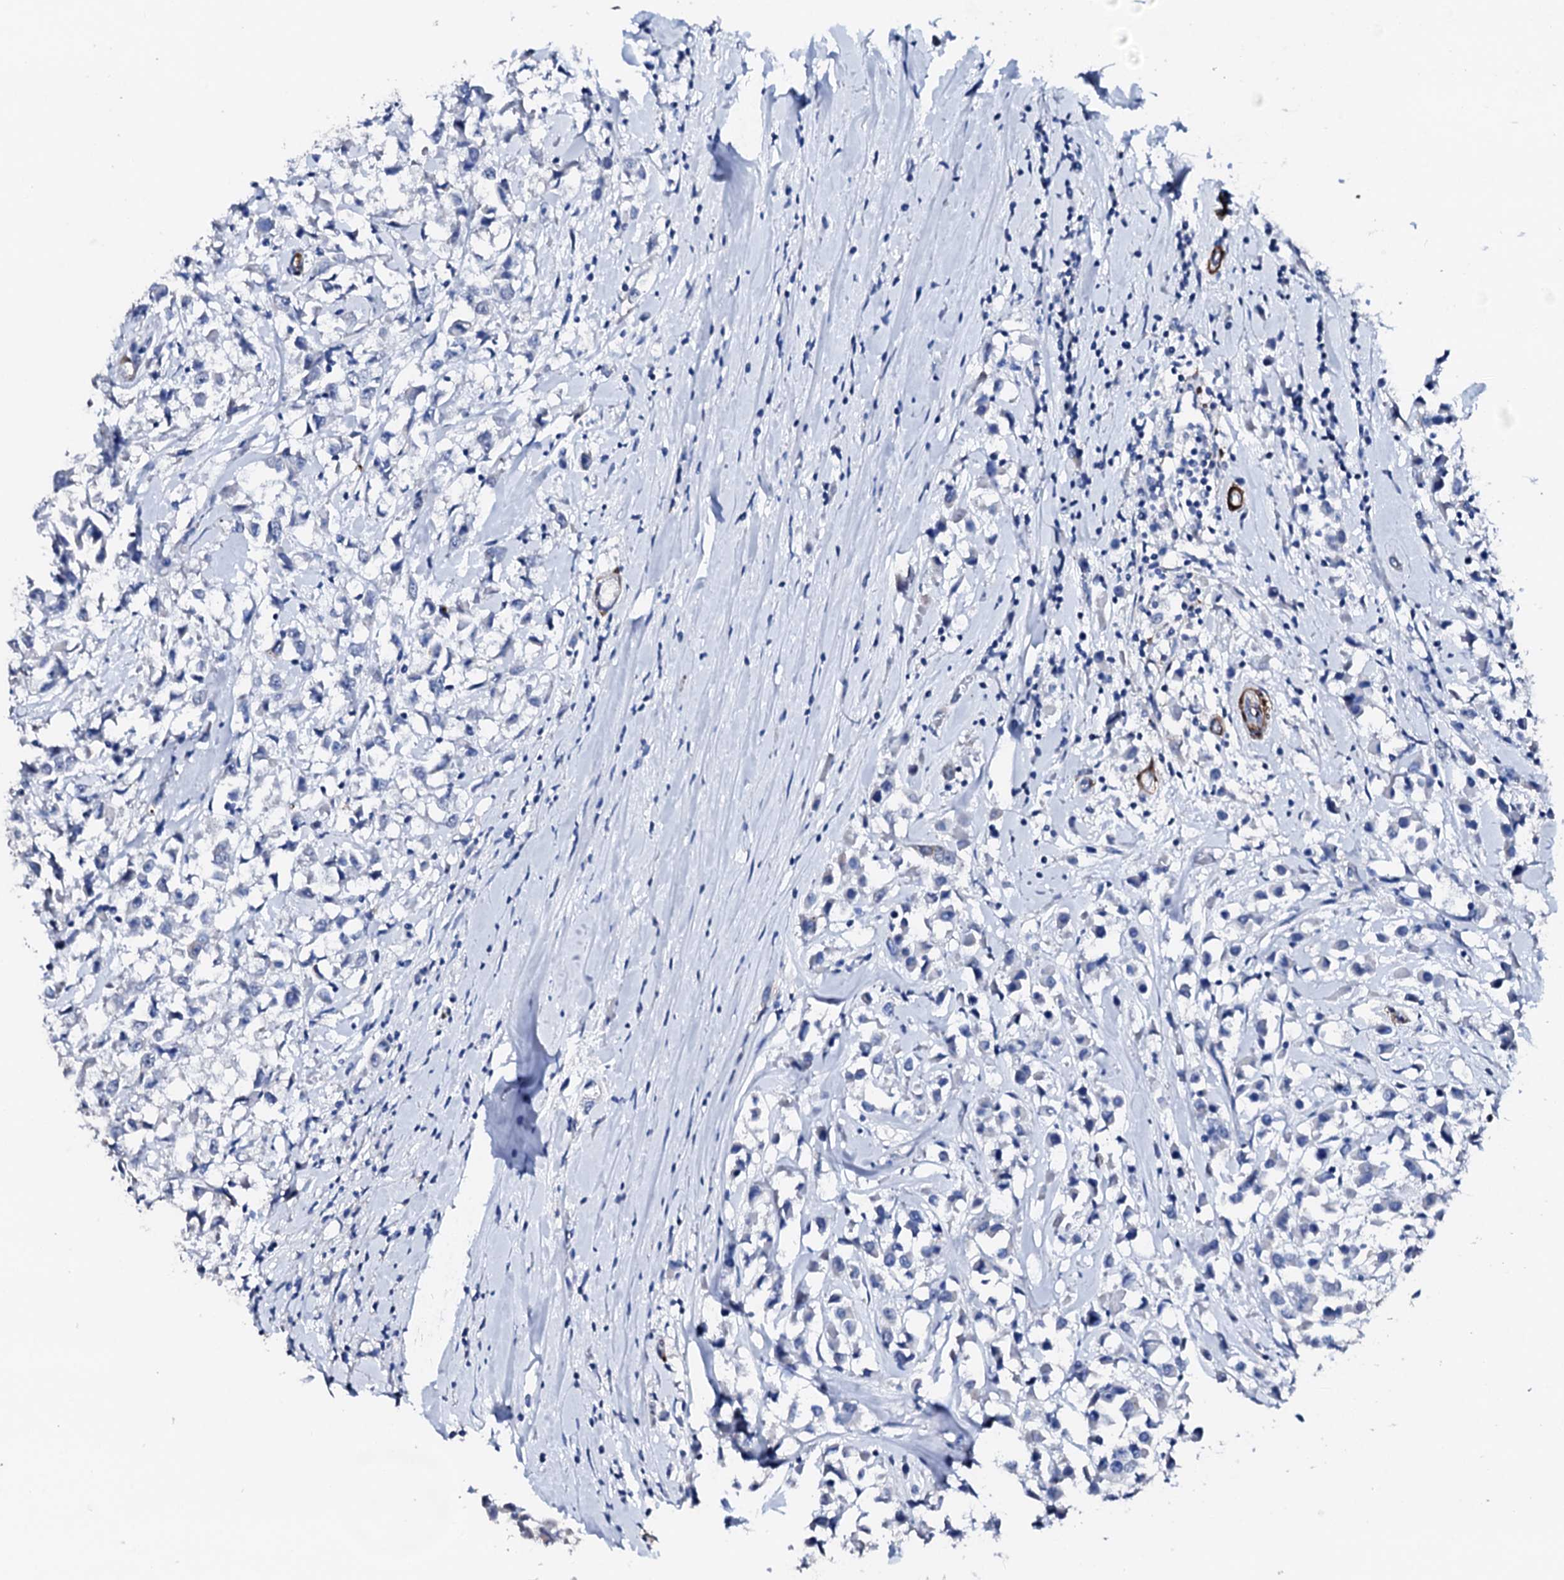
{"staining": {"intensity": "negative", "quantity": "none", "location": "none"}, "tissue": "breast cancer", "cell_type": "Tumor cells", "image_type": "cancer", "snomed": [{"axis": "morphology", "description": "Duct carcinoma"}, {"axis": "topography", "description": "Breast"}], "caption": "The histopathology image displays no significant staining in tumor cells of breast cancer (invasive ductal carcinoma).", "gene": "NRIP2", "patient": {"sex": "female", "age": 61}}